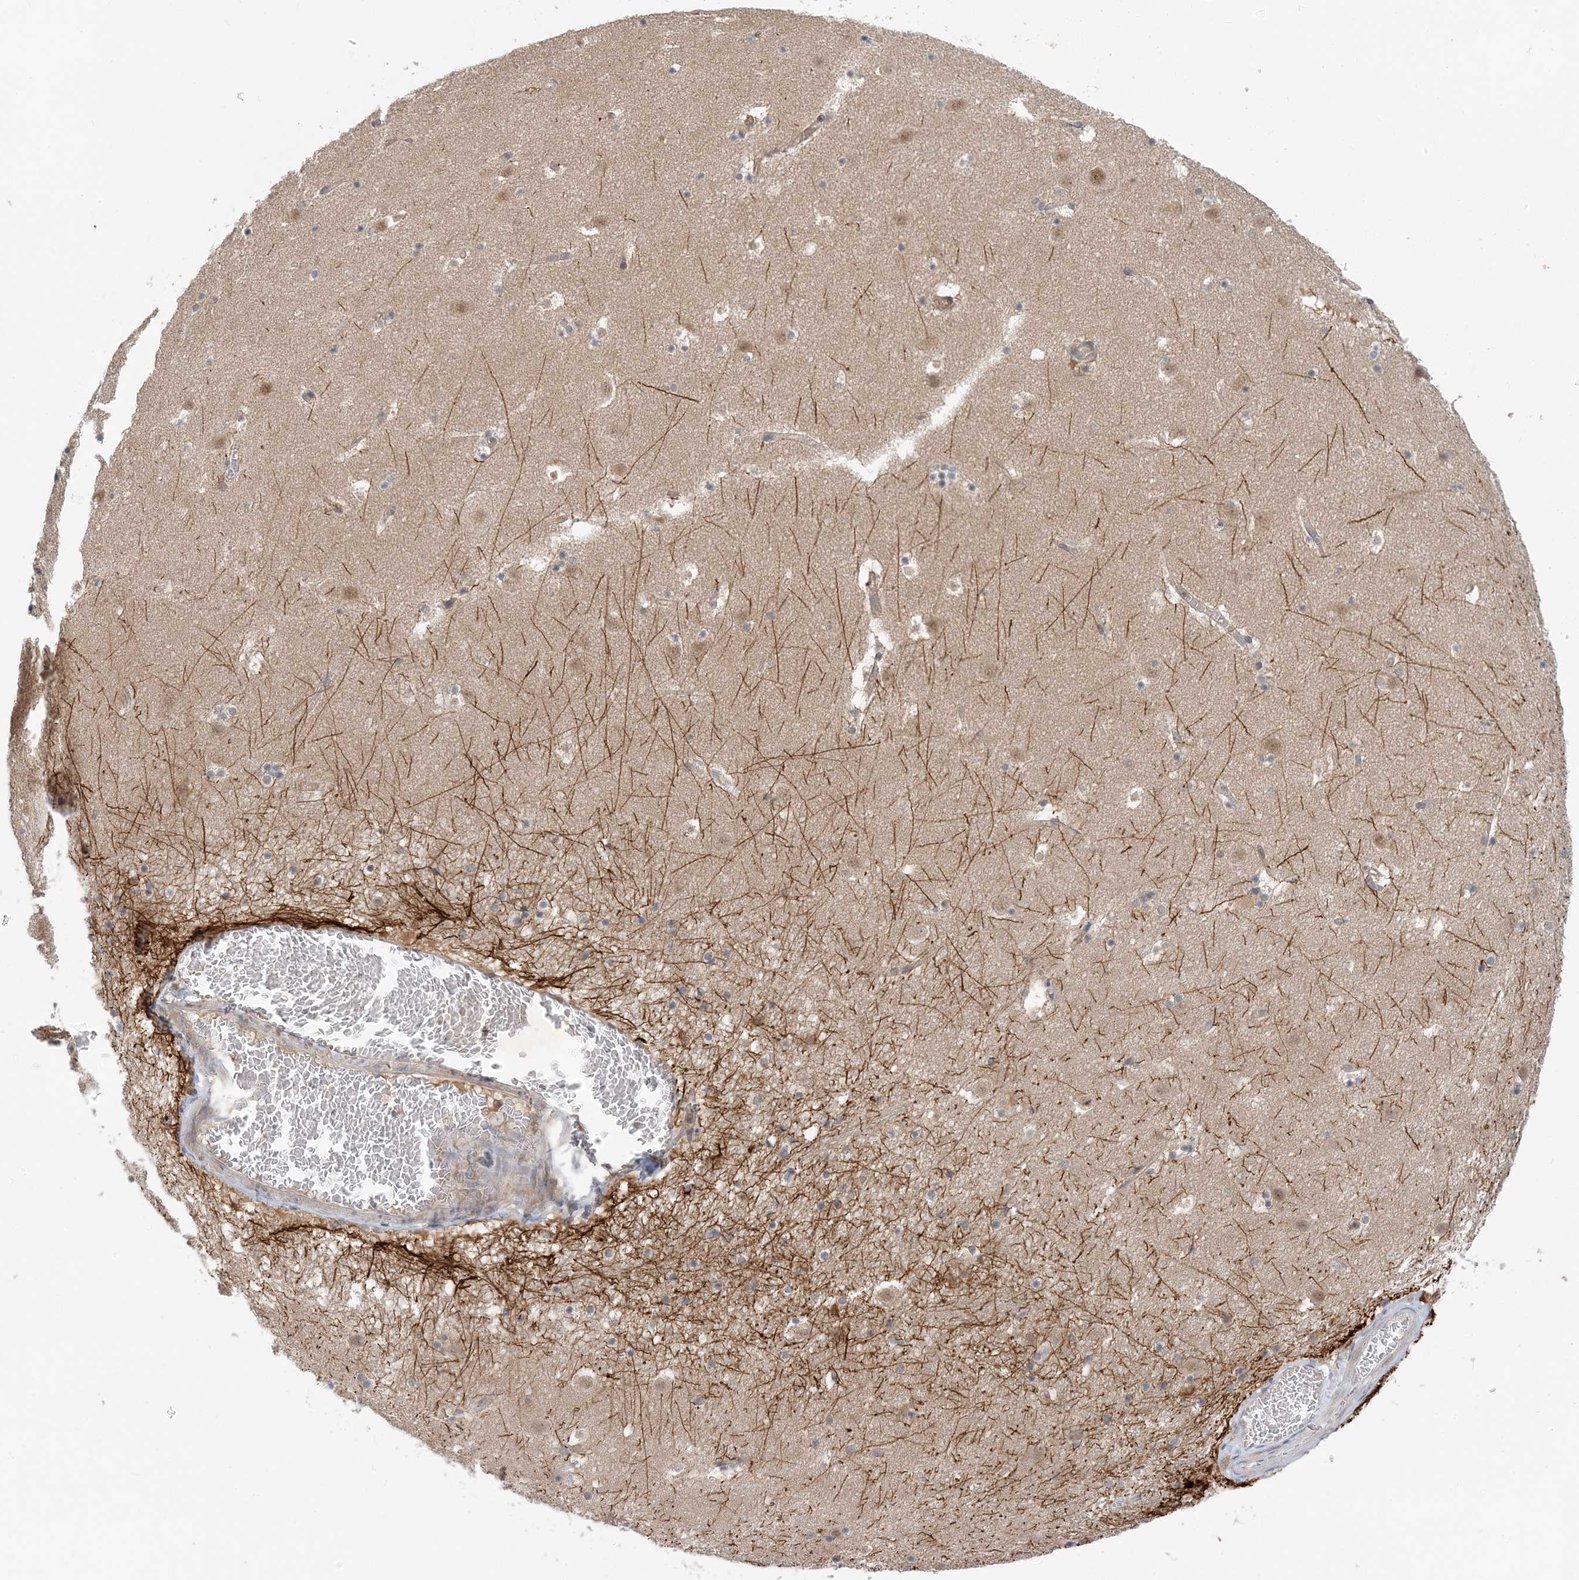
{"staining": {"intensity": "moderate", "quantity": "<25%", "location": "cytoplasmic/membranous"}, "tissue": "caudate", "cell_type": "Glial cells", "image_type": "normal", "snomed": [{"axis": "morphology", "description": "Normal tissue, NOS"}, {"axis": "topography", "description": "Lateral ventricle wall"}], "caption": "Caudate stained with immunohistochemistry reveals moderate cytoplasmic/membranous expression in about <25% of glial cells. The protein of interest is shown in brown color, while the nuclei are stained blue.", "gene": "WDR26", "patient": {"sex": "male", "age": 45}}